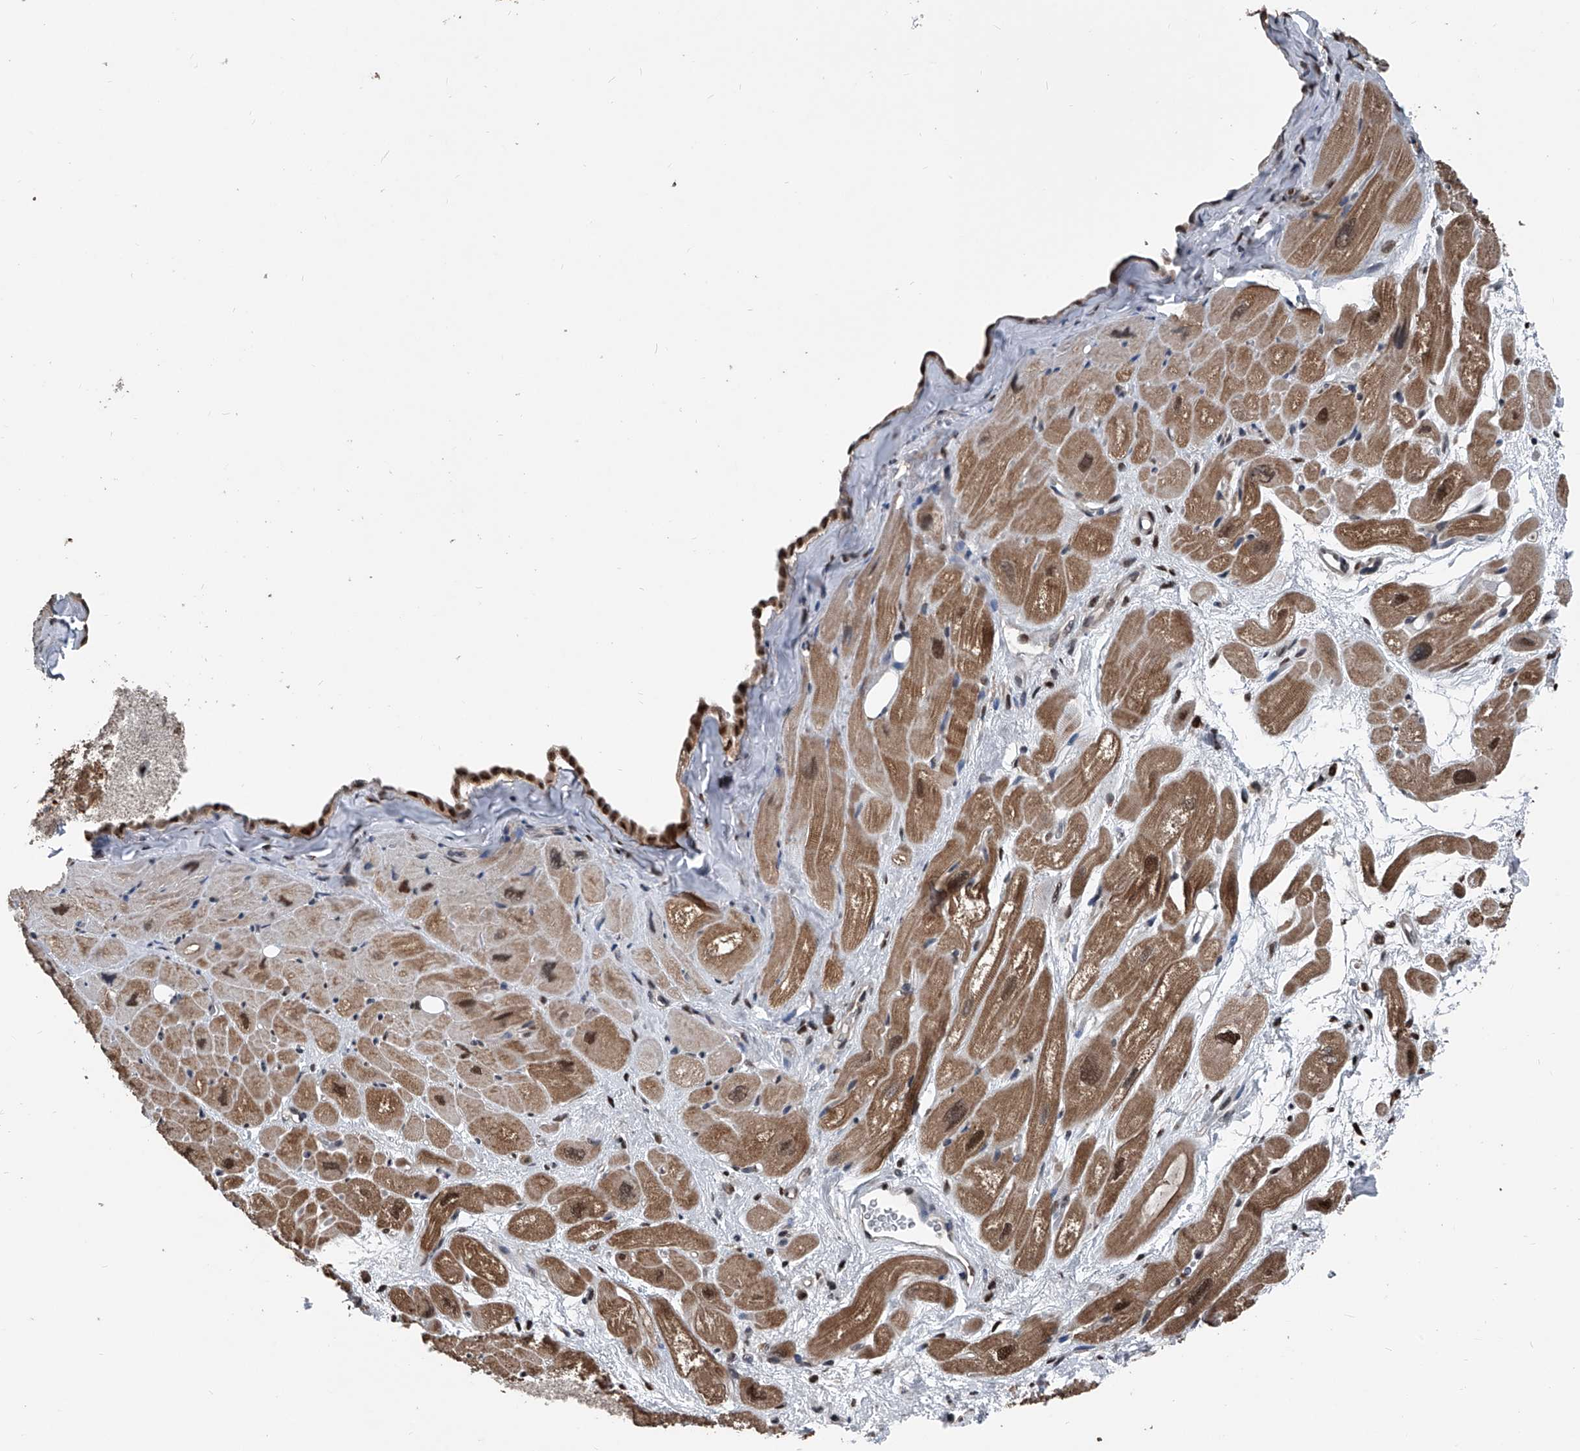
{"staining": {"intensity": "moderate", "quantity": ">75%", "location": "cytoplasmic/membranous,nuclear"}, "tissue": "heart muscle", "cell_type": "Cardiomyocytes", "image_type": "normal", "snomed": [{"axis": "morphology", "description": "Normal tissue, NOS"}, {"axis": "topography", "description": "Heart"}], "caption": "Immunohistochemistry (IHC) of benign human heart muscle reveals medium levels of moderate cytoplasmic/membranous,nuclear positivity in about >75% of cardiomyocytes.", "gene": "FKBP5", "patient": {"sex": "male", "age": 50}}